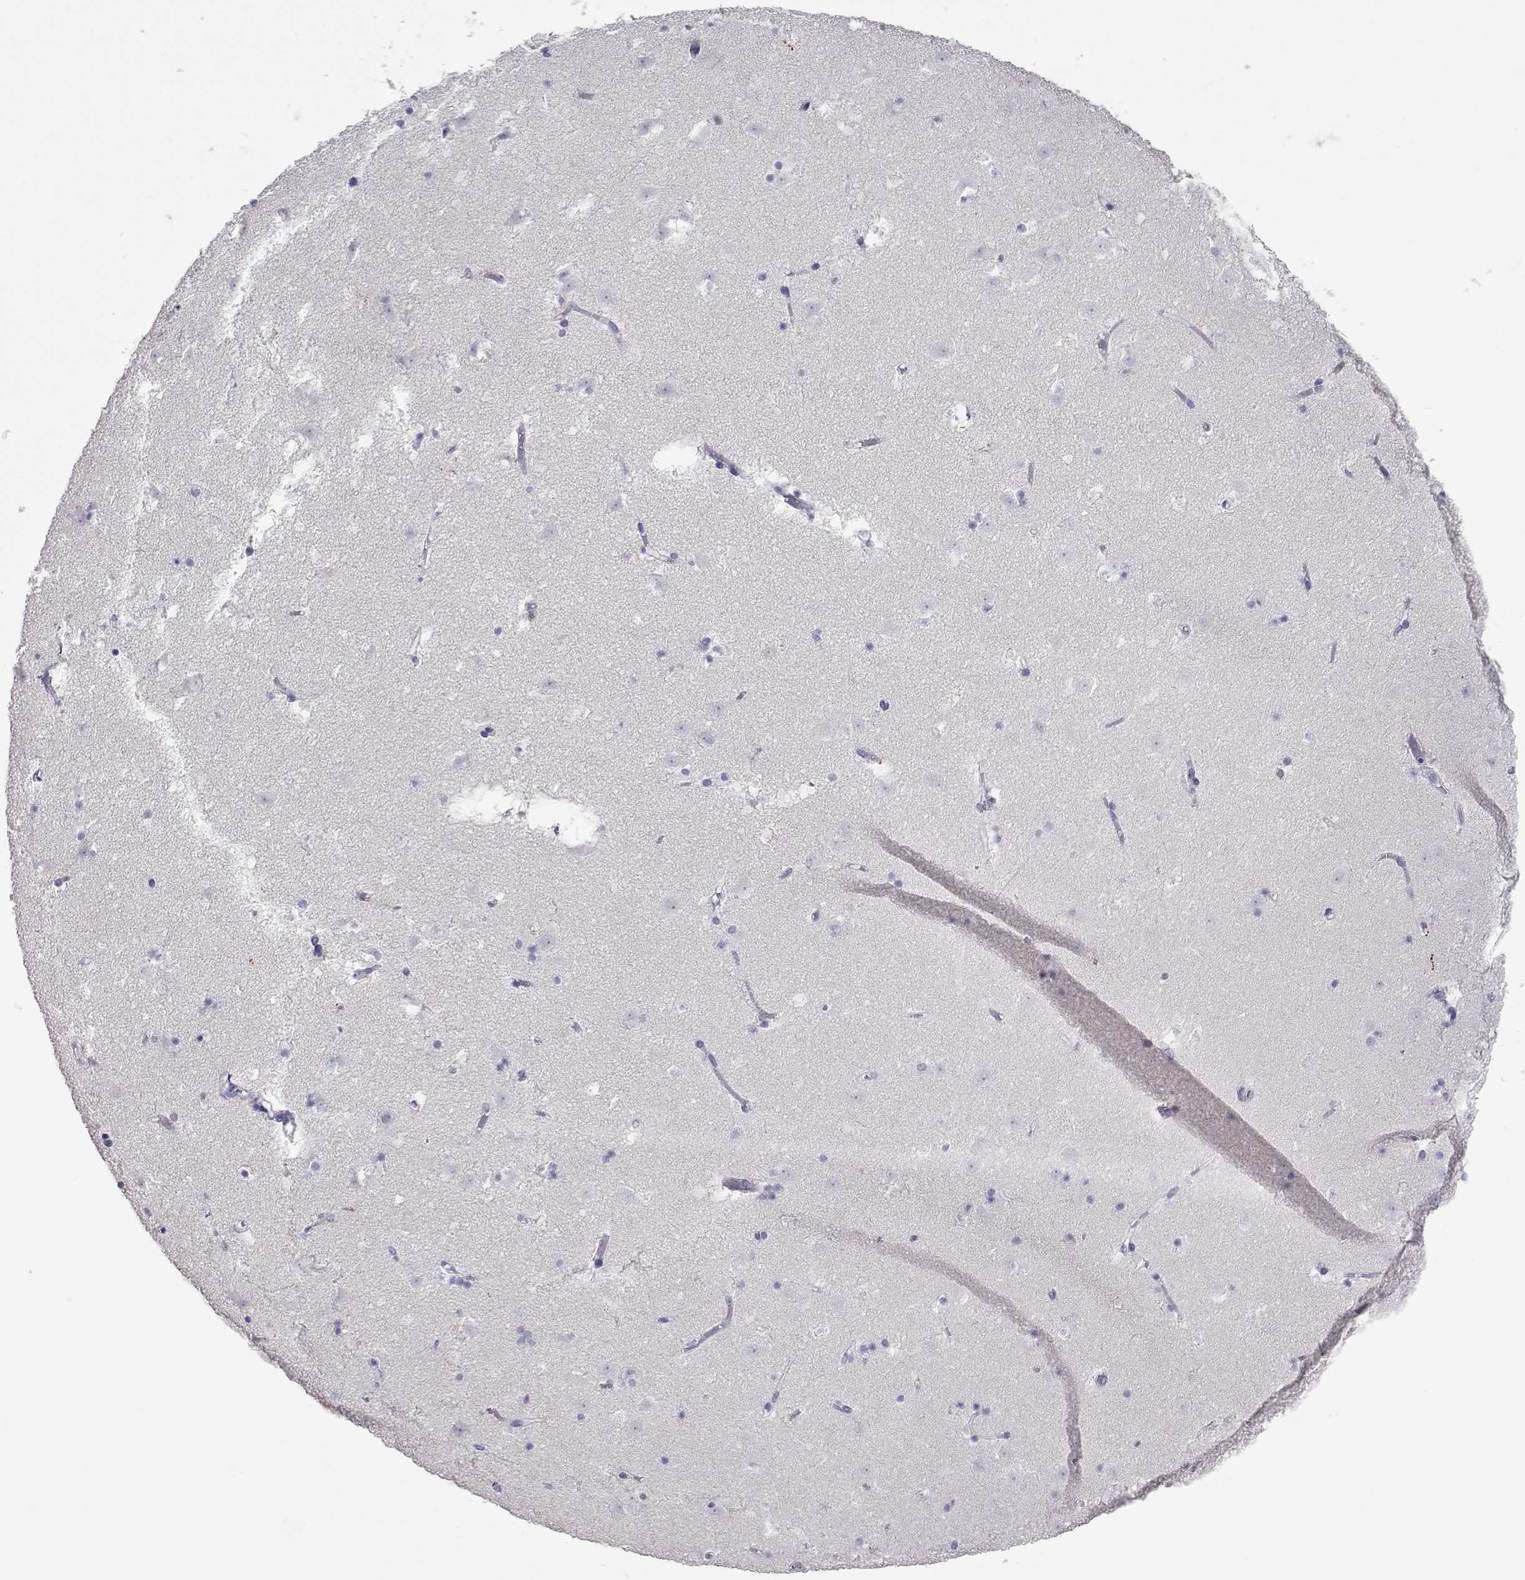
{"staining": {"intensity": "negative", "quantity": "none", "location": "none"}, "tissue": "caudate", "cell_type": "Glial cells", "image_type": "normal", "snomed": [{"axis": "morphology", "description": "Normal tissue, NOS"}, {"axis": "topography", "description": "Lateral ventricle wall"}], "caption": "The photomicrograph reveals no significant expression in glial cells of caudate.", "gene": "PMCH", "patient": {"sex": "female", "age": 42}}